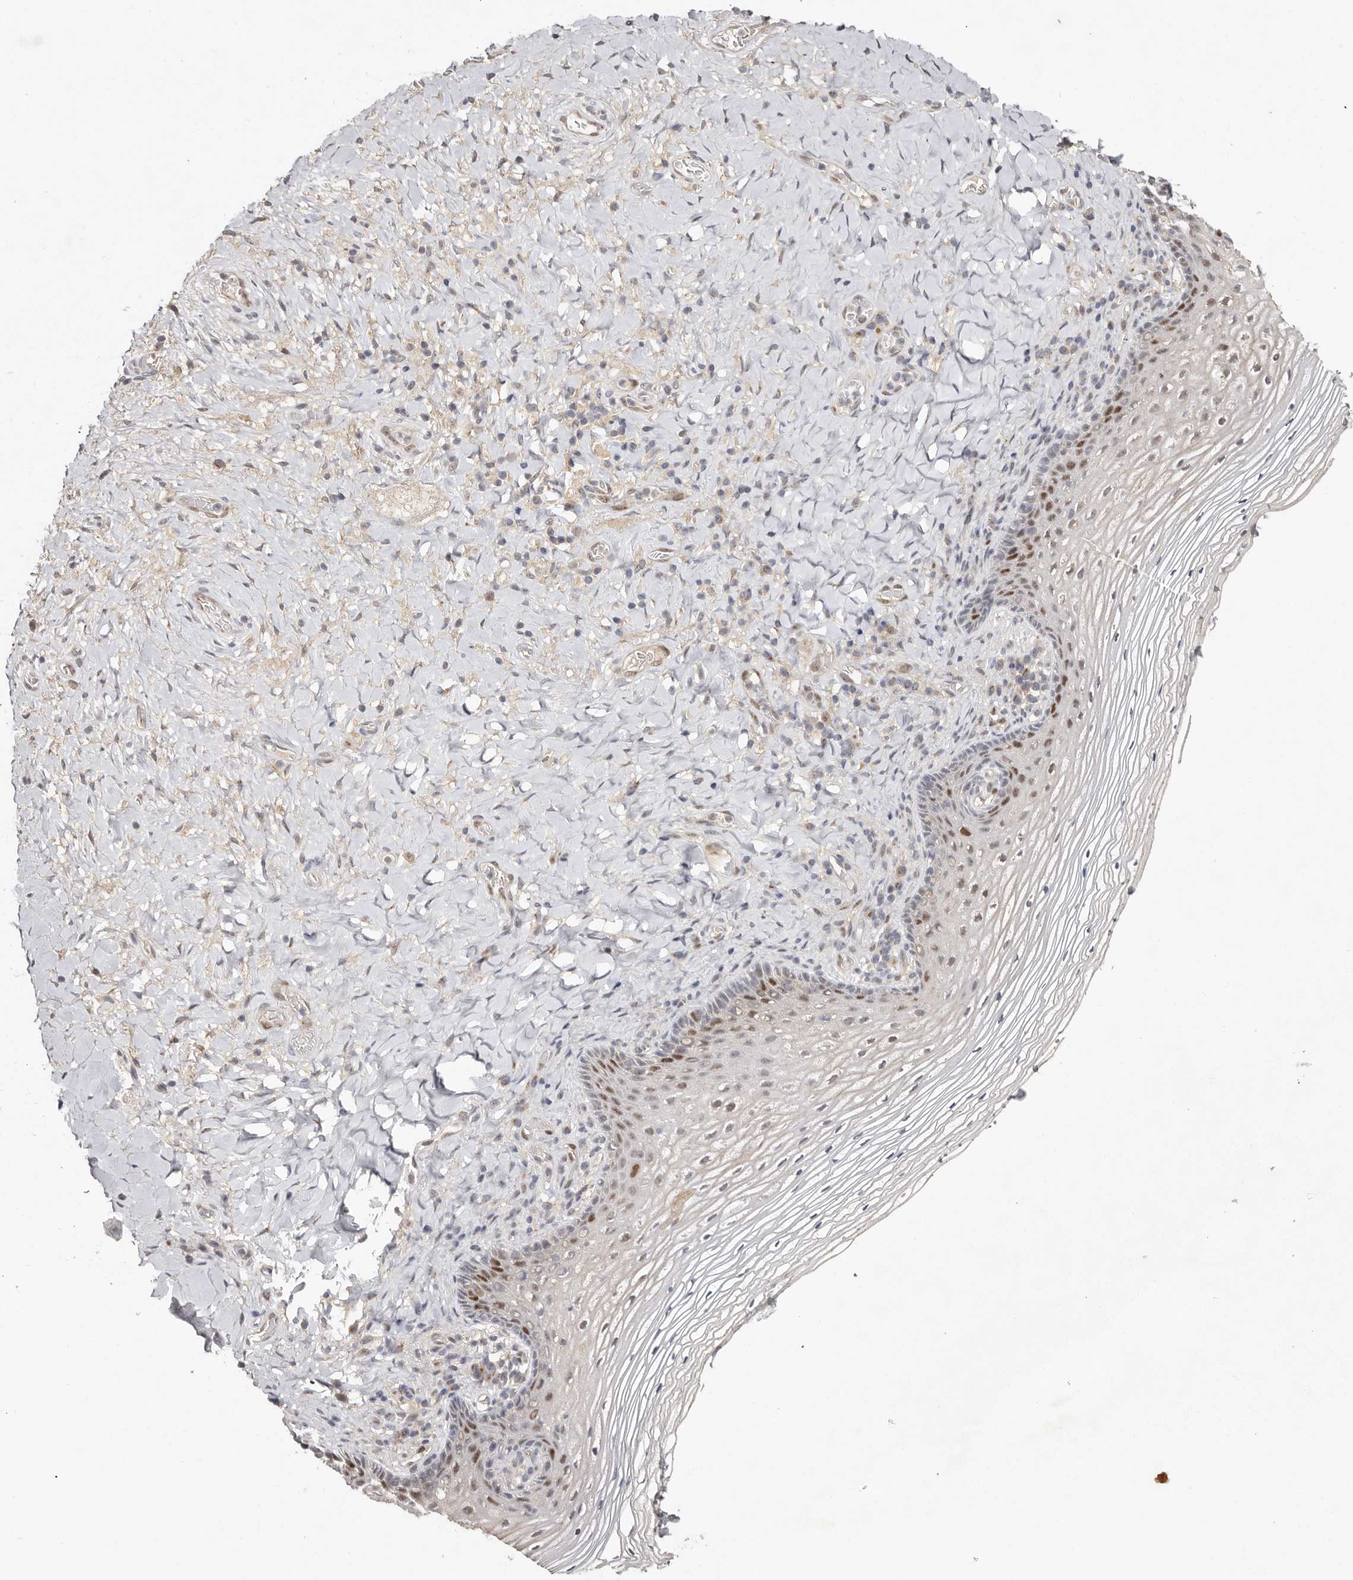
{"staining": {"intensity": "strong", "quantity": "<25%", "location": "nuclear"}, "tissue": "vagina", "cell_type": "Squamous epithelial cells", "image_type": "normal", "snomed": [{"axis": "morphology", "description": "Normal tissue, NOS"}, {"axis": "topography", "description": "Vagina"}], "caption": "Strong nuclear expression is present in approximately <25% of squamous epithelial cells in unremarkable vagina.", "gene": "KLF7", "patient": {"sex": "female", "age": 60}}